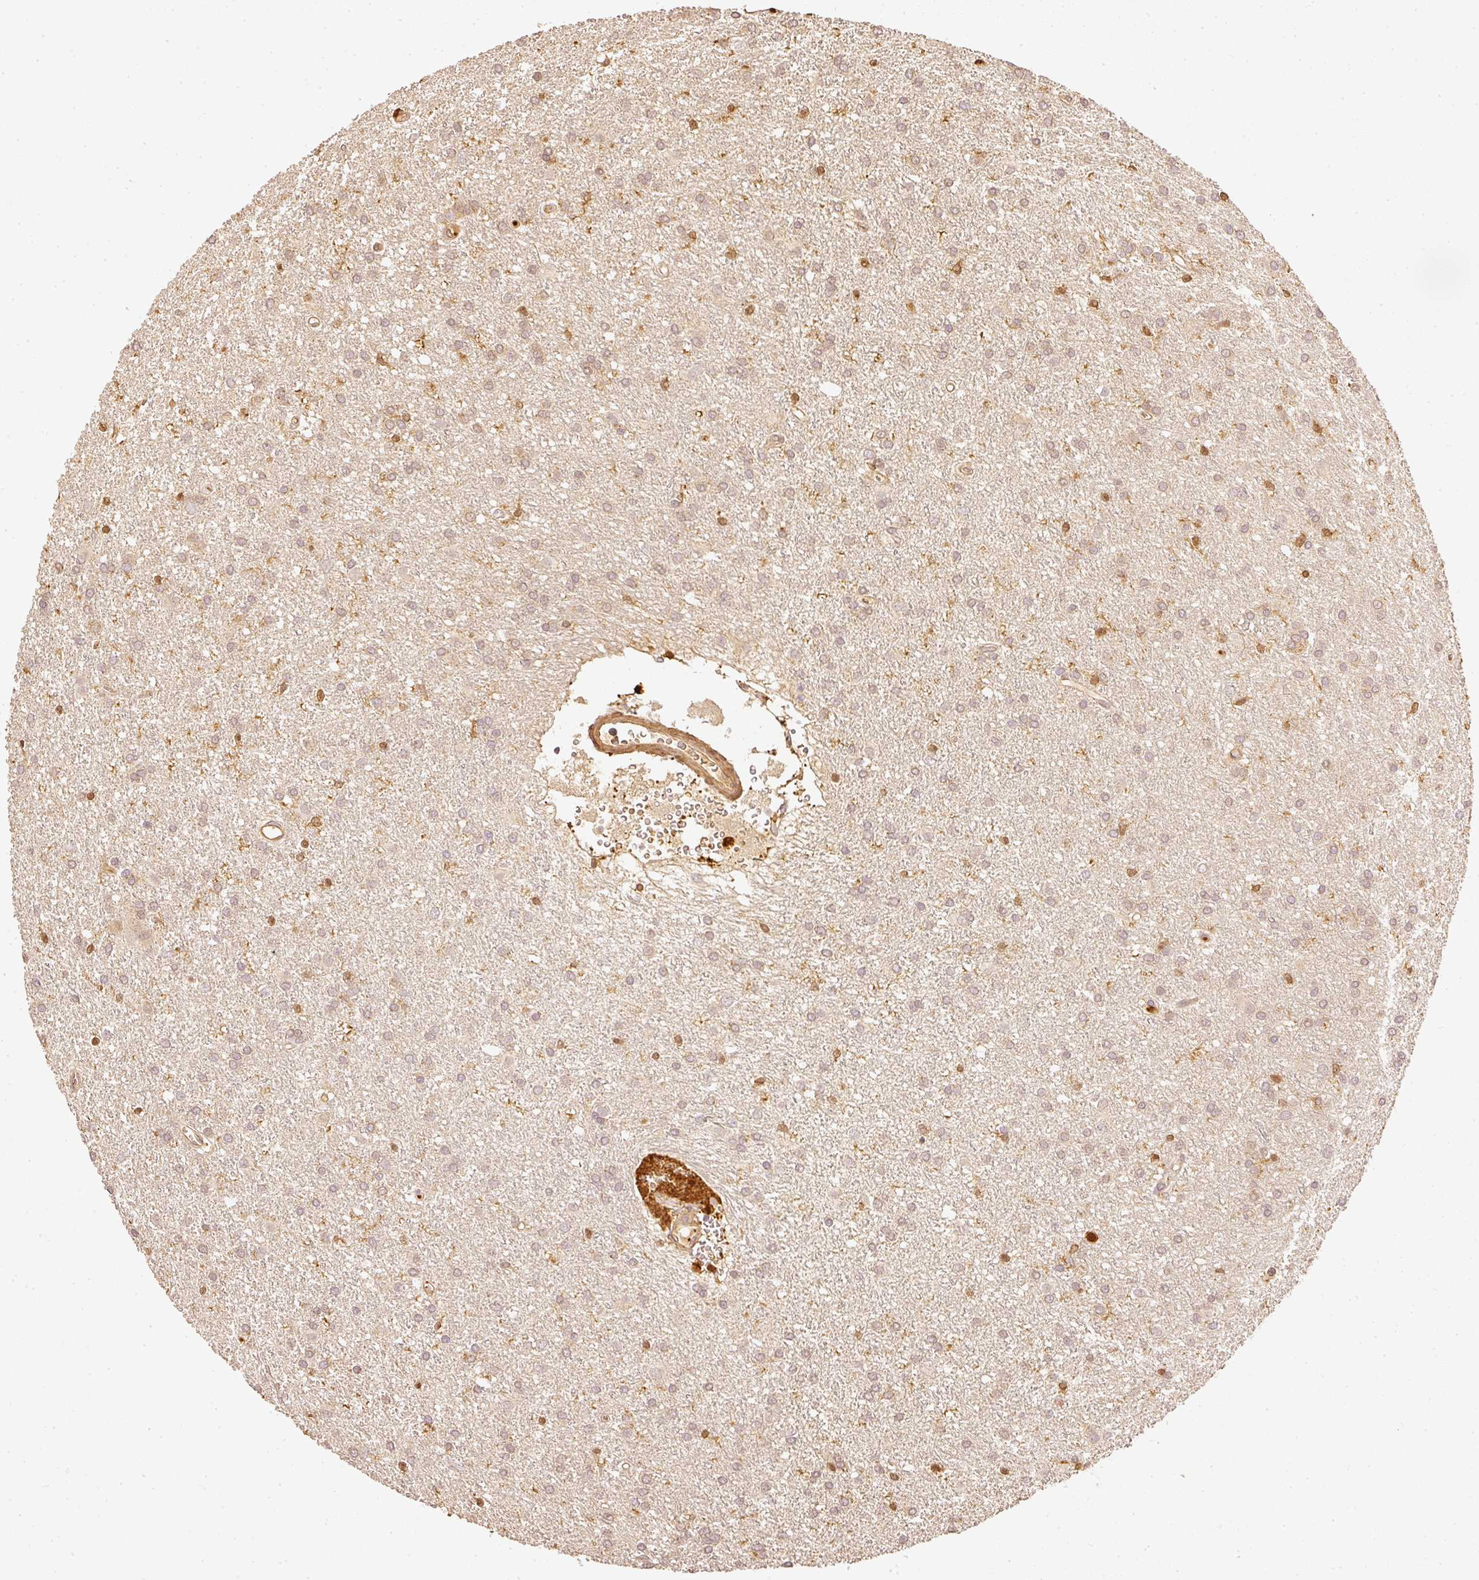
{"staining": {"intensity": "weak", "quantity": "<25%", "location": "cytoplasmic/membranous"}, "tissue": "glioma", "cell_type": "Tumor cells", "image_type": "cancer", "snomed": [{"axis": "morphology", "description": "Glioma, malignant, High grade"}, {"axis": "topography", "description": "Brain"}], "caption": "Tumor cells are negative for brown protein staining in malignant glioma (high-grade). (Brightfield microscopy of DAB IHC at high magnification).", "gene": "PFN1", "patient": {"sex": "female", "age": 50}}